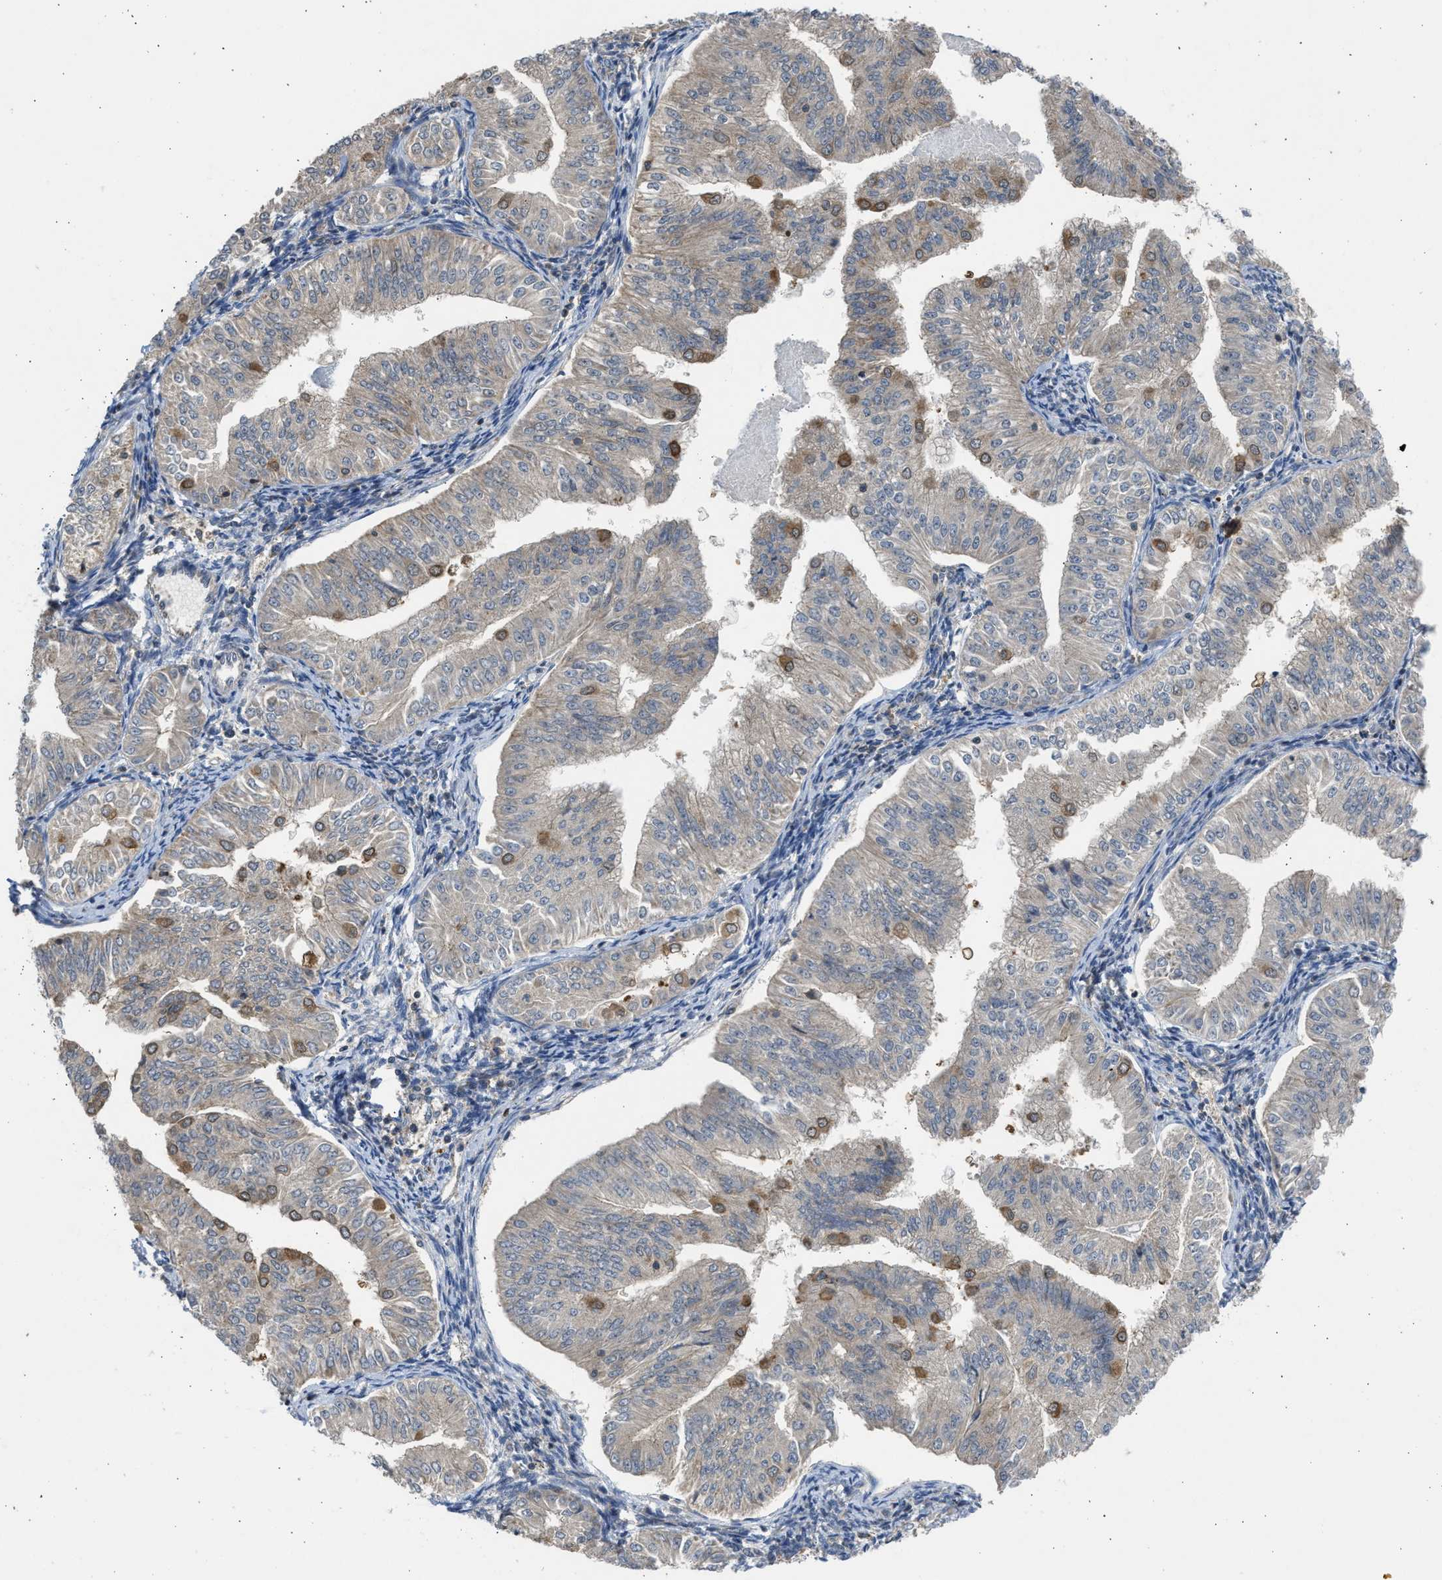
{"staining": {"intensity": "moderate", "quantity": "<25%", "location": "cytoplasmic/membranous"}, "tissue": "endometrial cancer", "cell_type": "Tumor cells", "image_type": "cancer", "snomed": [{"axis": "morphology", "description": "Normal tissue, NOS"}, {"axis": "morphology", "description": "Adenocarcinoma, NOS"}, {"axis": "topography", "description": "Endometrium"}], "caption": "Endometrial adenocarcinoma stained for a protein (brown) displays moderate cytoplasmic/membranous positive staining in about <25% of tumor cells.", "gene": "CYP1A1", "patient": {"sex": "female", "age": 53}}